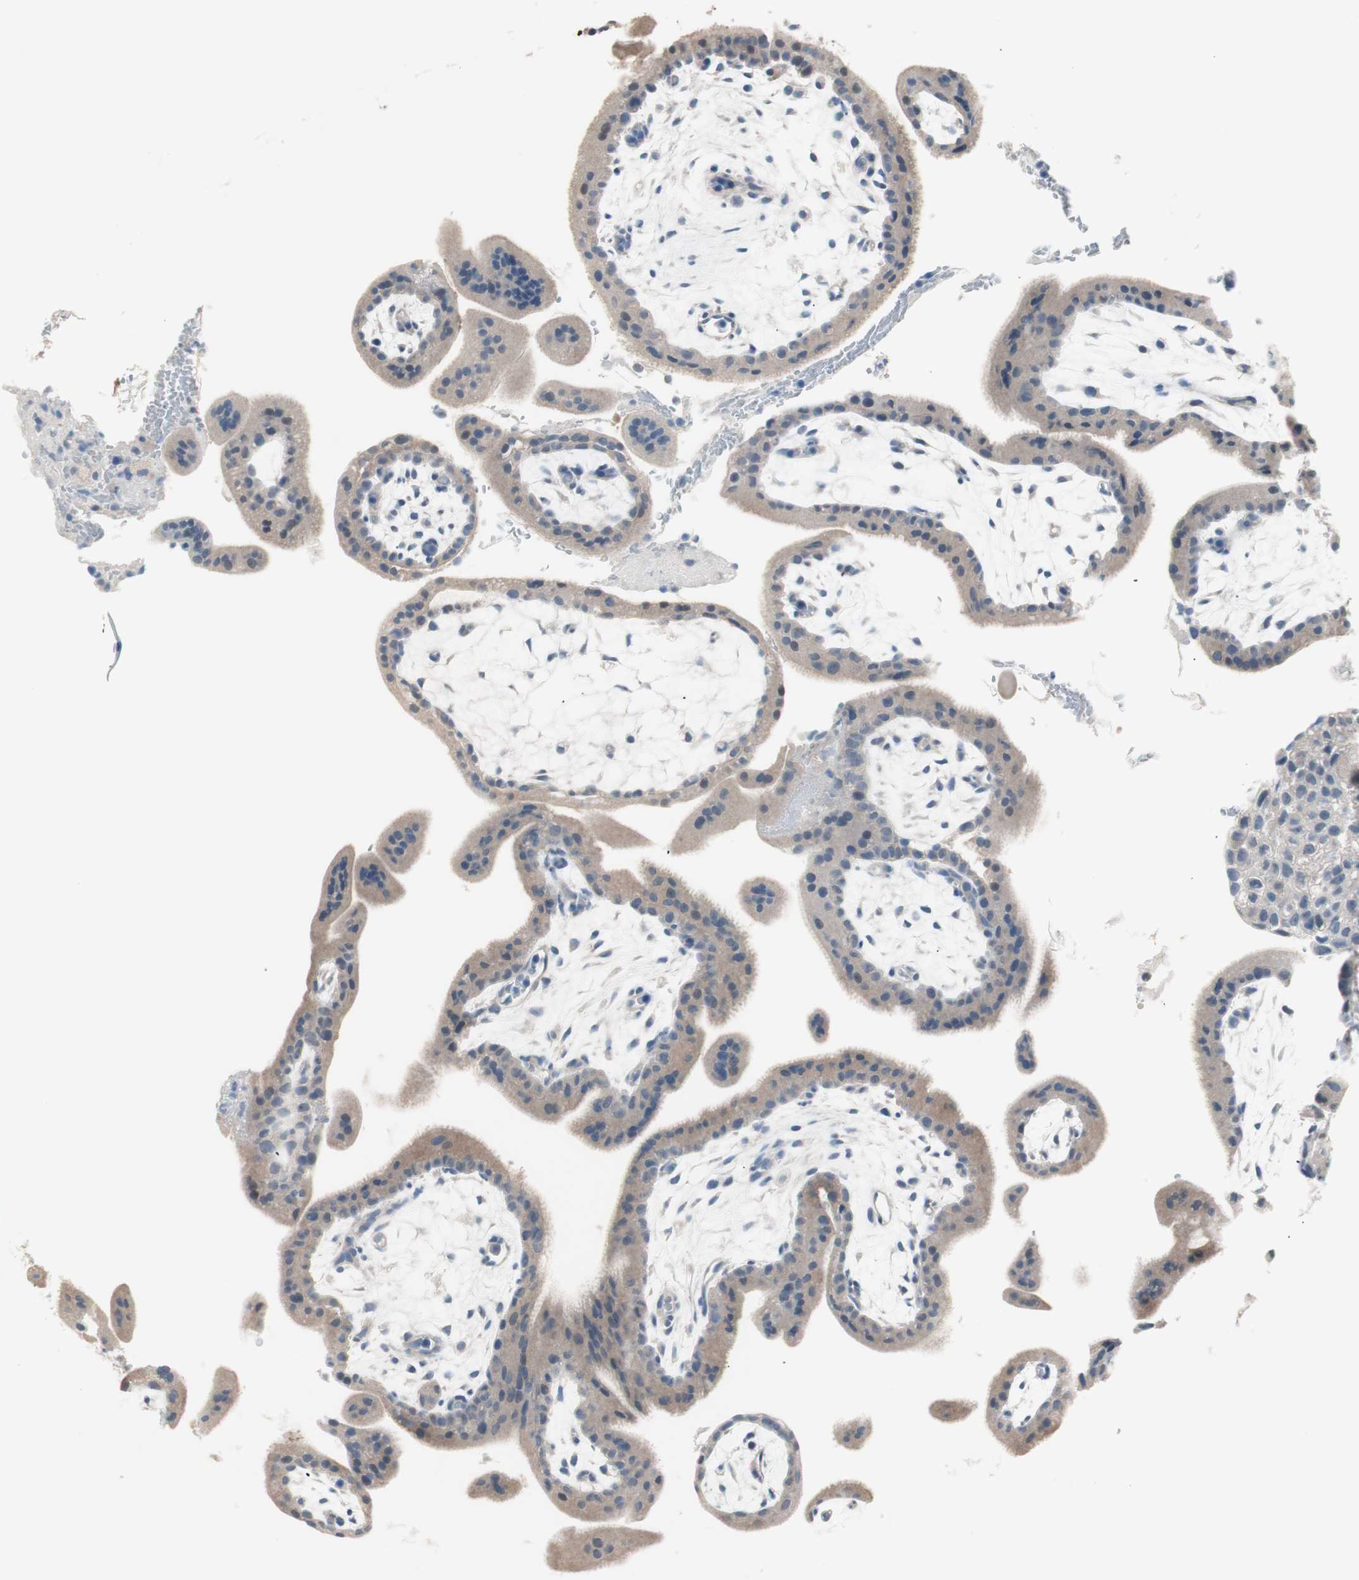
{"staining": {"intensity": "weak", "quantity": ">75%", "location": "cytoplasmic/membranous"}, "tissue": "placenta", "cell_type": "Trophoblastic cells", "image_type": "normal", "snomed": [{"axis": "morphology", "description": "Normal tissue, NOS"}, {"axis": "topography", "description": "Placenta"}], "caption": "Protein expression analysis of benign placenta shows weak cytoplasmic/membranous positivity in about >75% of trophoblastic cells. (DAB (3,3'-diaminobenzidine) = brown stain, brightfield microscopy at high magnification).", "gene": "VIL1", "patient": {"sex": "female", "age": 35}}